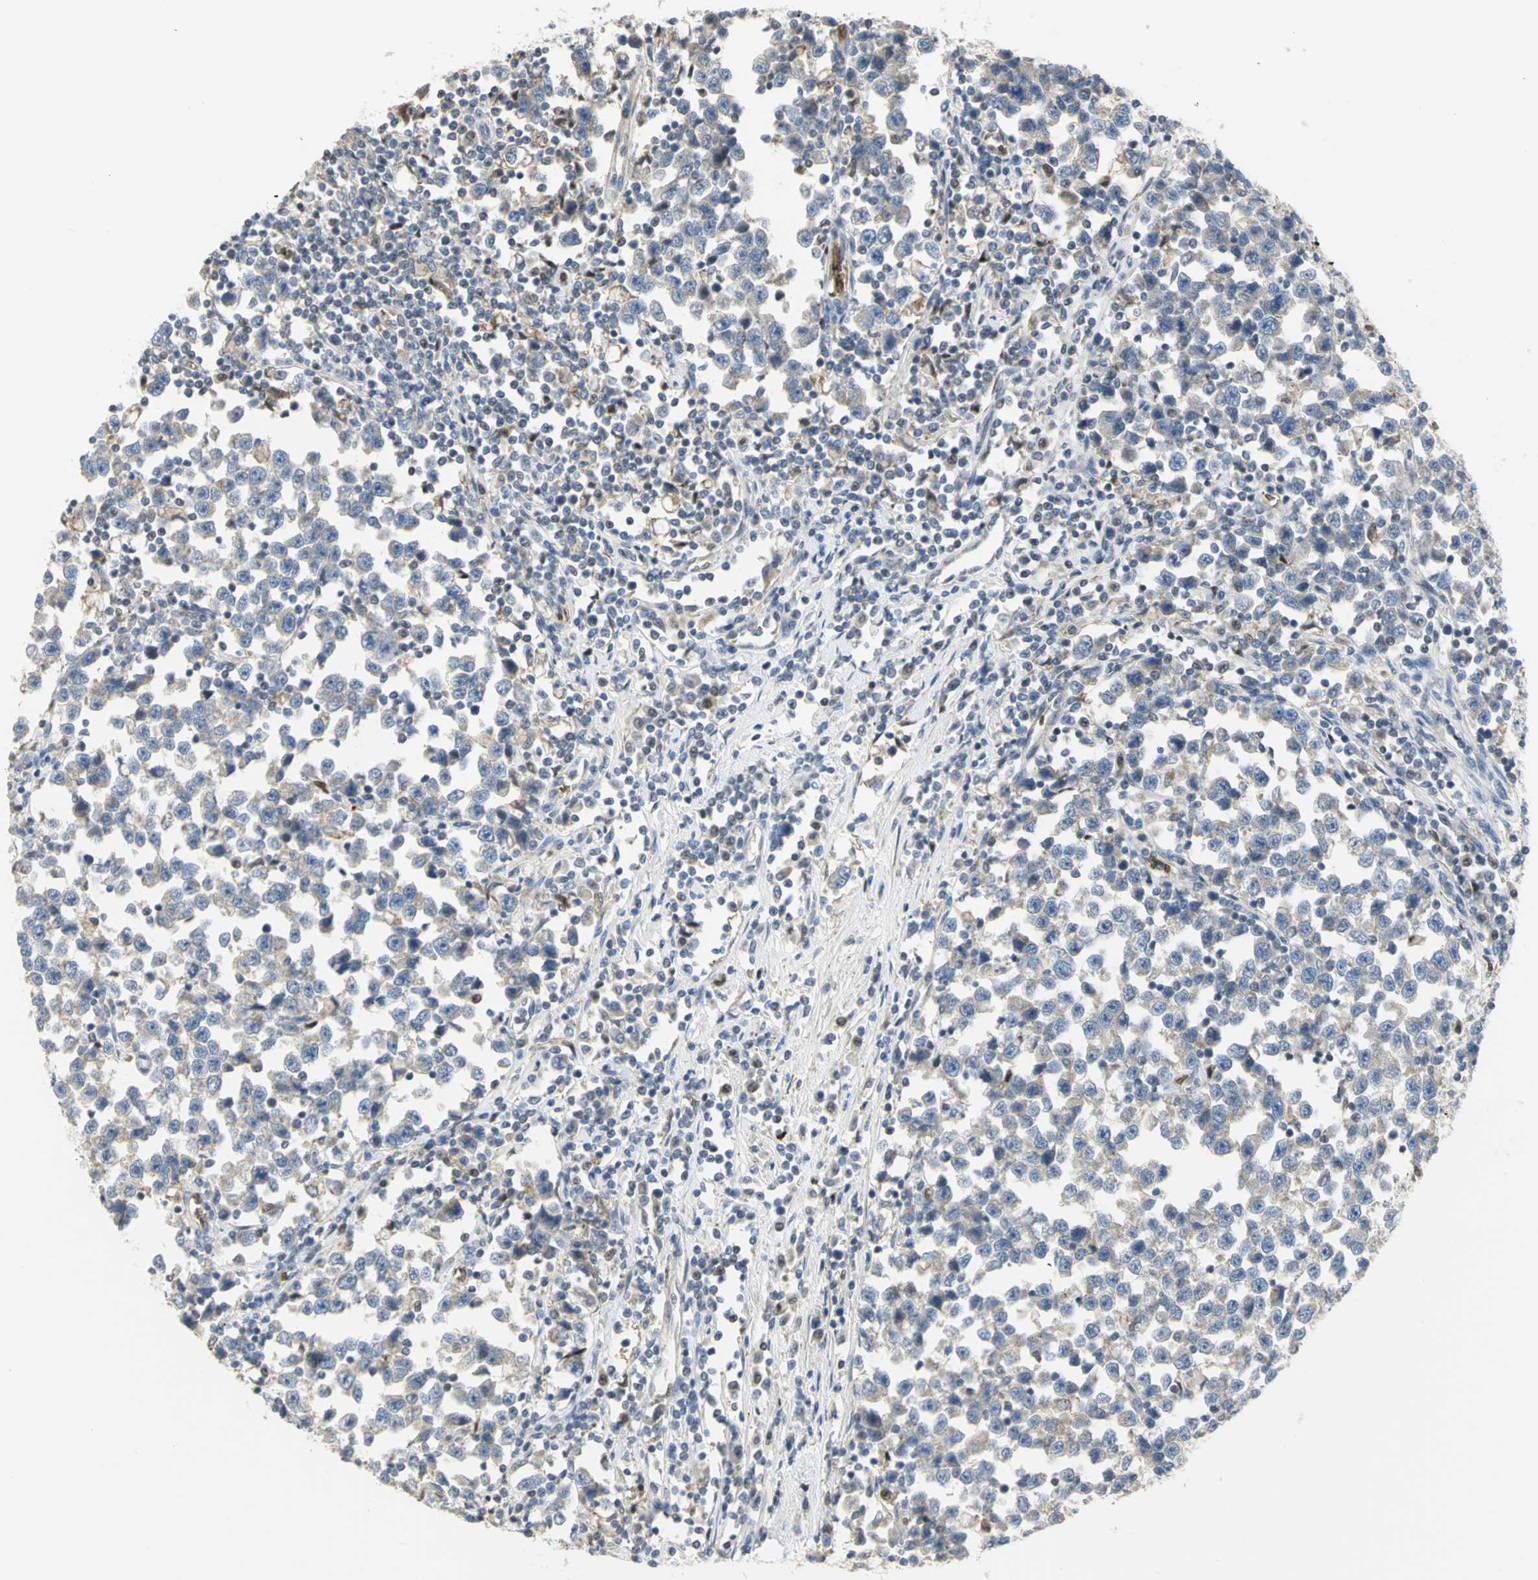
{"staining": {"intensity": "negative", "quantity": "none", "location": "none"}, "tissue": "testis cancer", "cell_type": "Tumor cells", "image_type": "cancer", "snomed": [{"axis": "morphology", "description": "Seminoma, NOS"}, {"axis": "topography", "description": "Testis"}], "caption": "A photomicrograph of testis seminoma stained for a protein demonstrates no brown staining in tumor cells. Brightfield microscopy of immunohistochemistry (IHC) stained with DAB (3,3'-diaminobenzidine) (brown) and hematoxylin (blue), captured at high magnification.", "gene": "ANK1", "patient": {"sex": "male", "age": 43}}